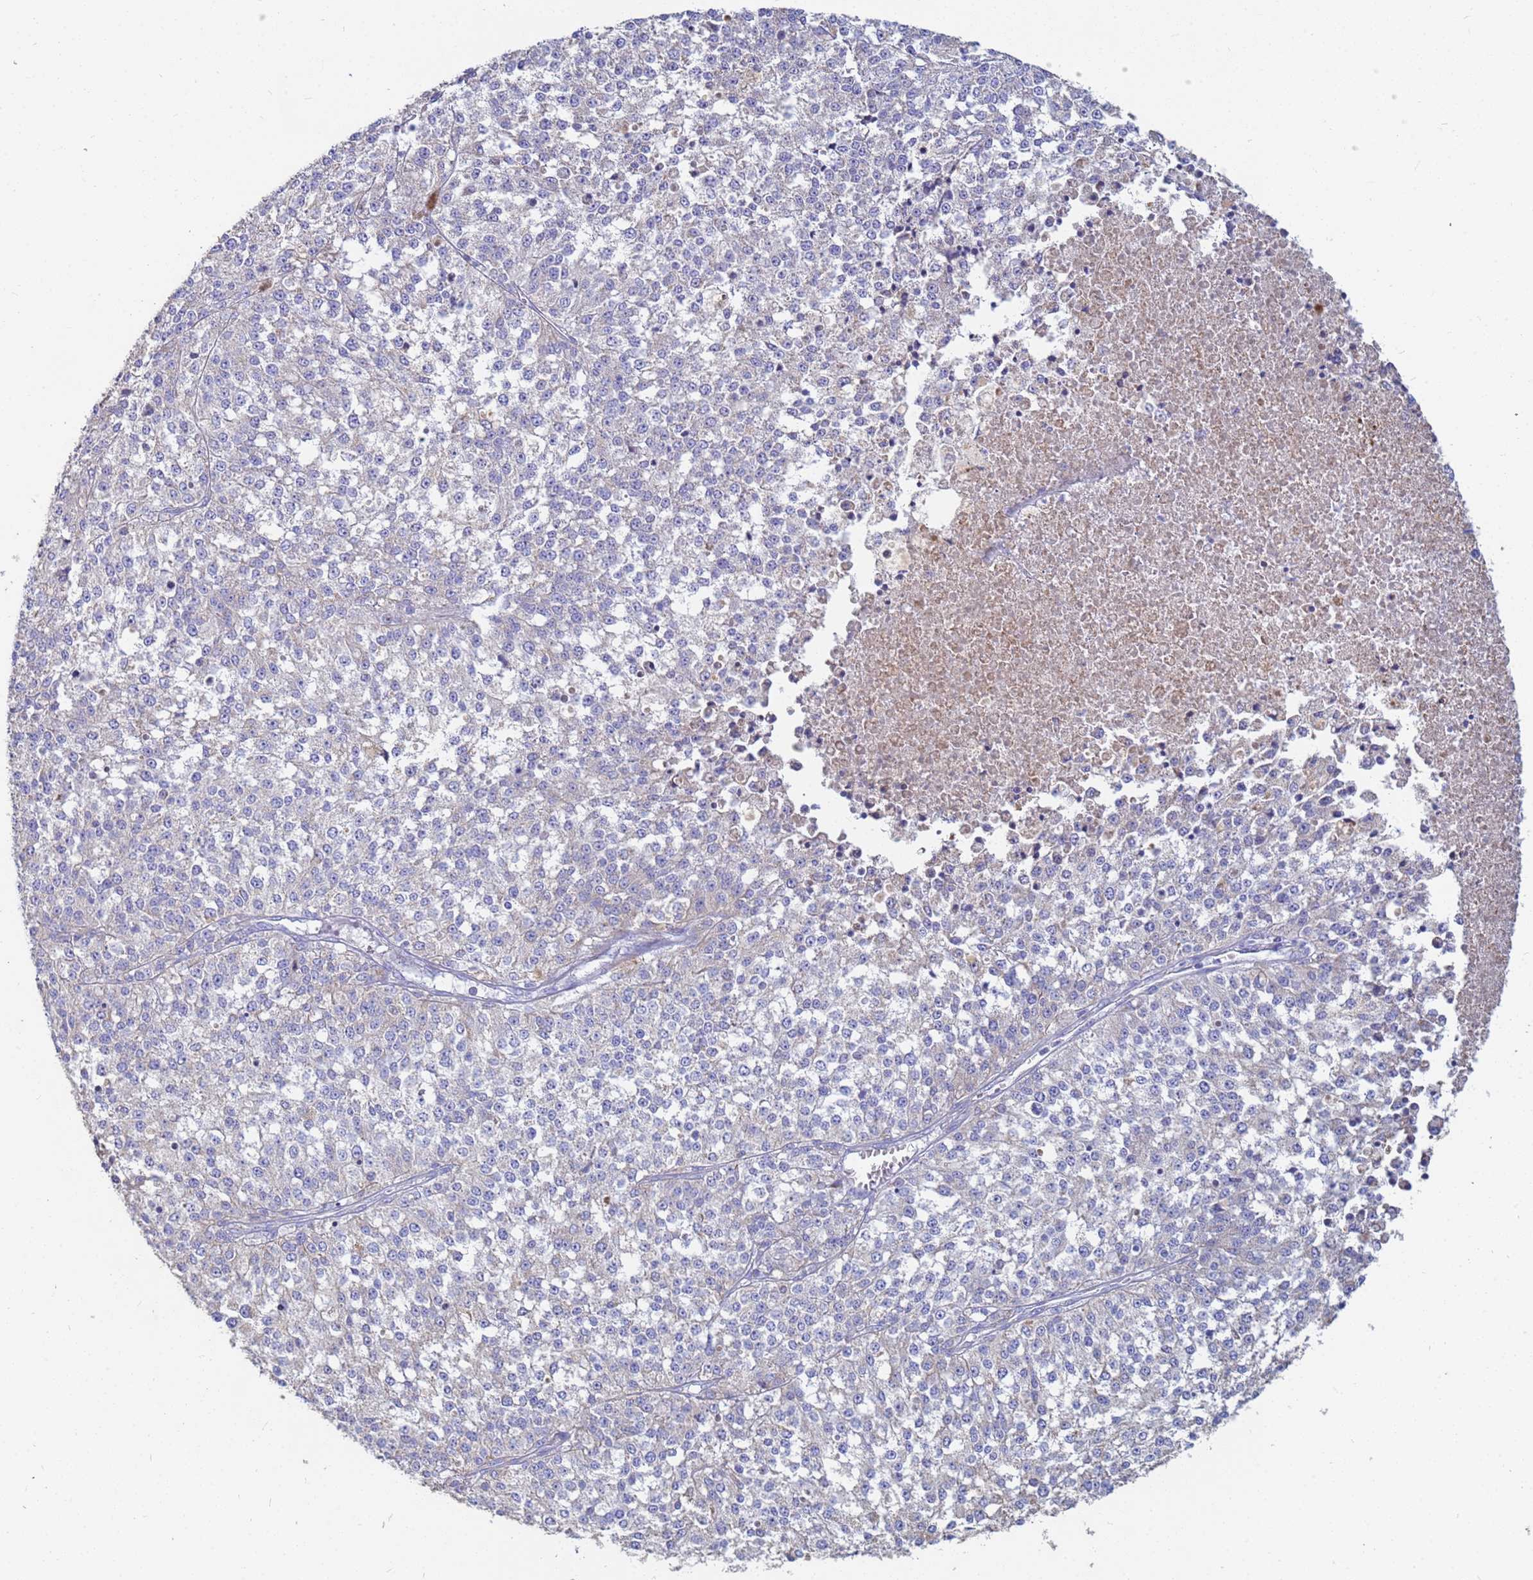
{"staining": {"intensity": "negative", "quantity": "none", "location": "none"}, "tissue": "melanoma", "cell_type": "Tumor cells", "image_type": "cancer", "snomed": [{"axis": "morphology", "description": "Malignant melanoma, NOS"}, {"axis": "topography", "description": "Skin"}], "caption": "Tumor cells show no significant staining in melanoma. (Stains: DAB (3,3'-diaminobenzidine) immunohistochemistry with hematoxylin counter stain, Microscopy: brightfield microscopy at high magnification).", "gene": "UQCRH", "patient": {"sex": "female", "age": 64}}